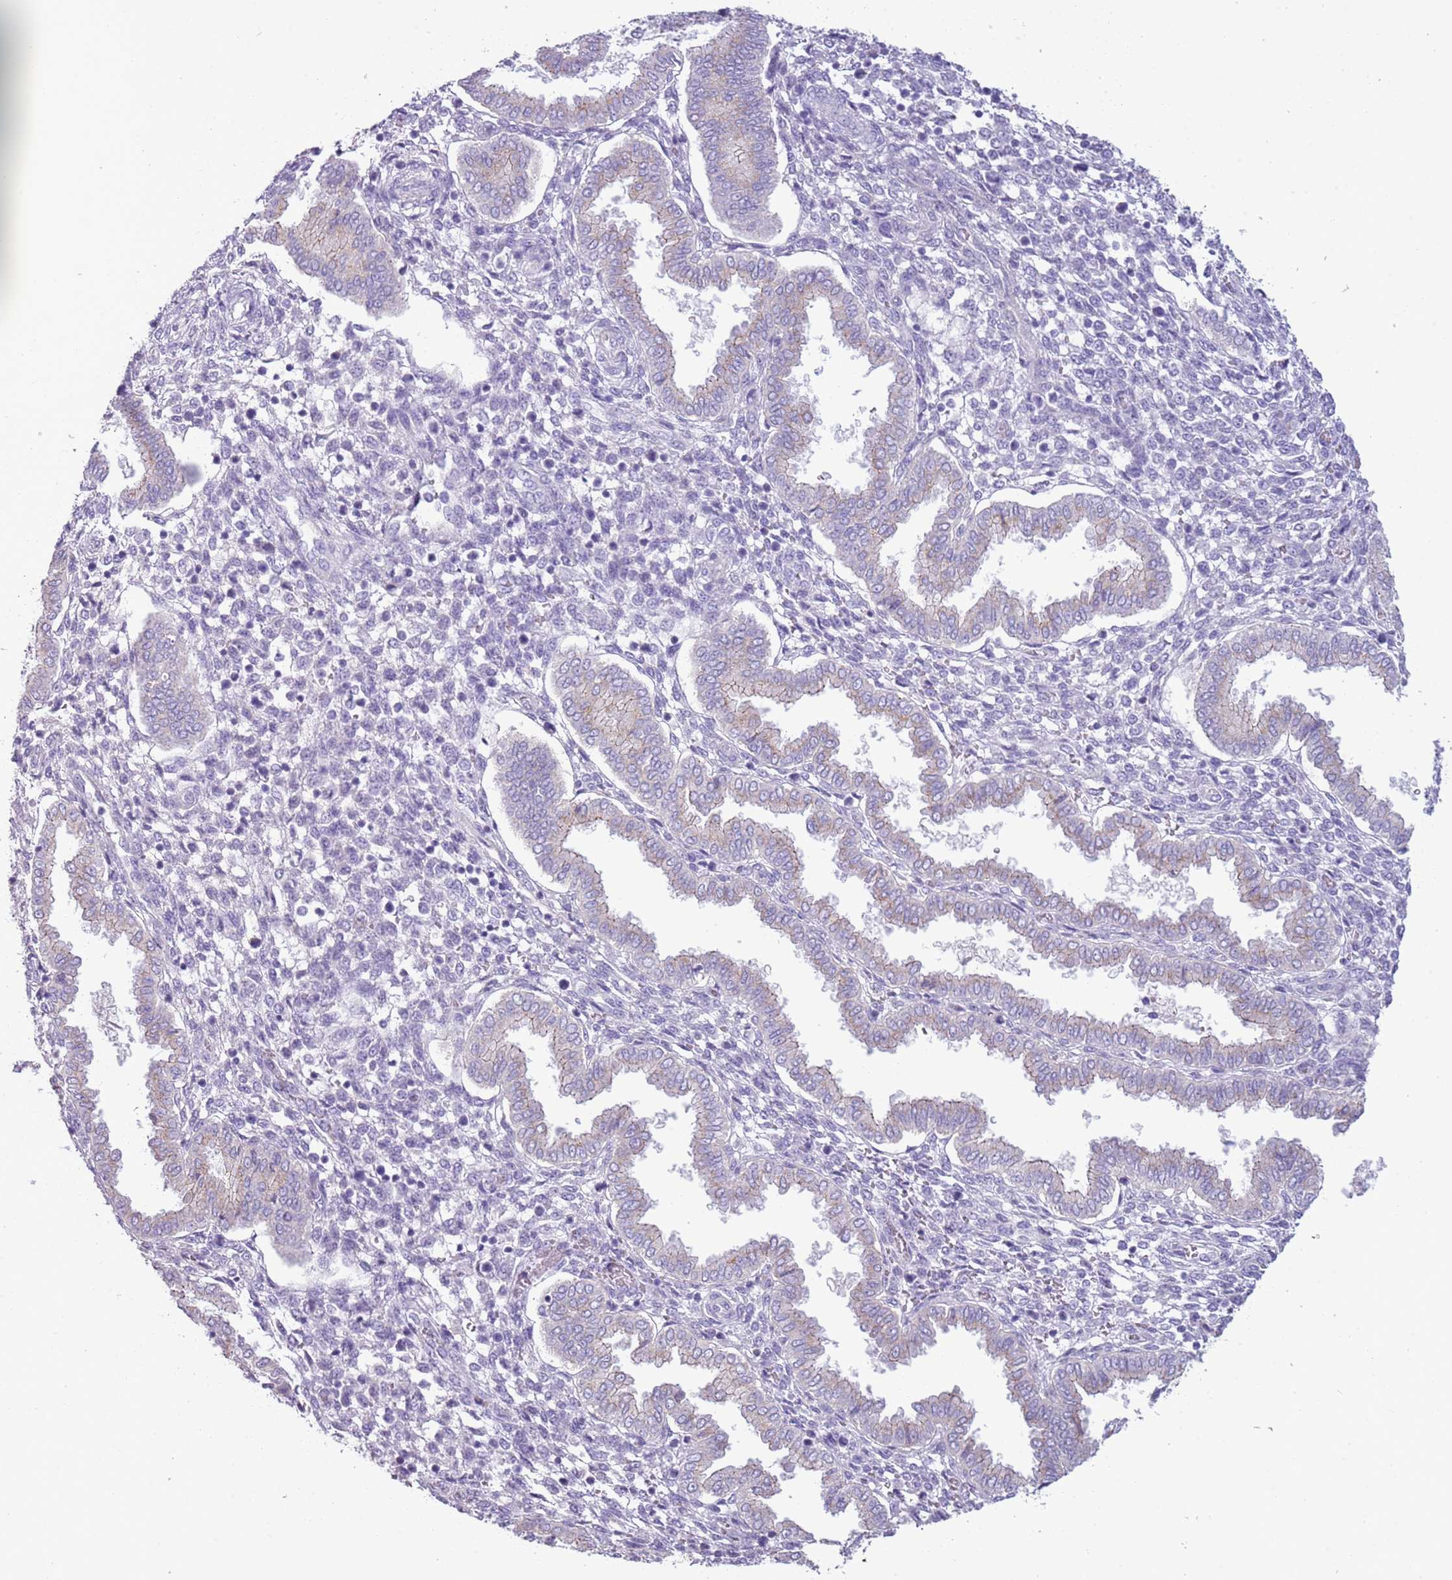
{"staining": {"intensity": "negative", "quantity": "none", "location": "none"}, "tissue": "endometrium", "cell_type": "Cells in endometrial stroma", "image_type": "normal", "snomed": [{"axis": "morphology", "description": "Normal tissue, NOS"}, {"axis": "topography", "description": "Endometrium"}], "caption": "DAB (3,3'-diaminobenzidine) immunohistochemical staining of unremarkable human endometrium exhibits no significant expression in cells in endometrial stroma.", "gene": "NBPF4", "patient": {"sex": "female", "age": 24}}